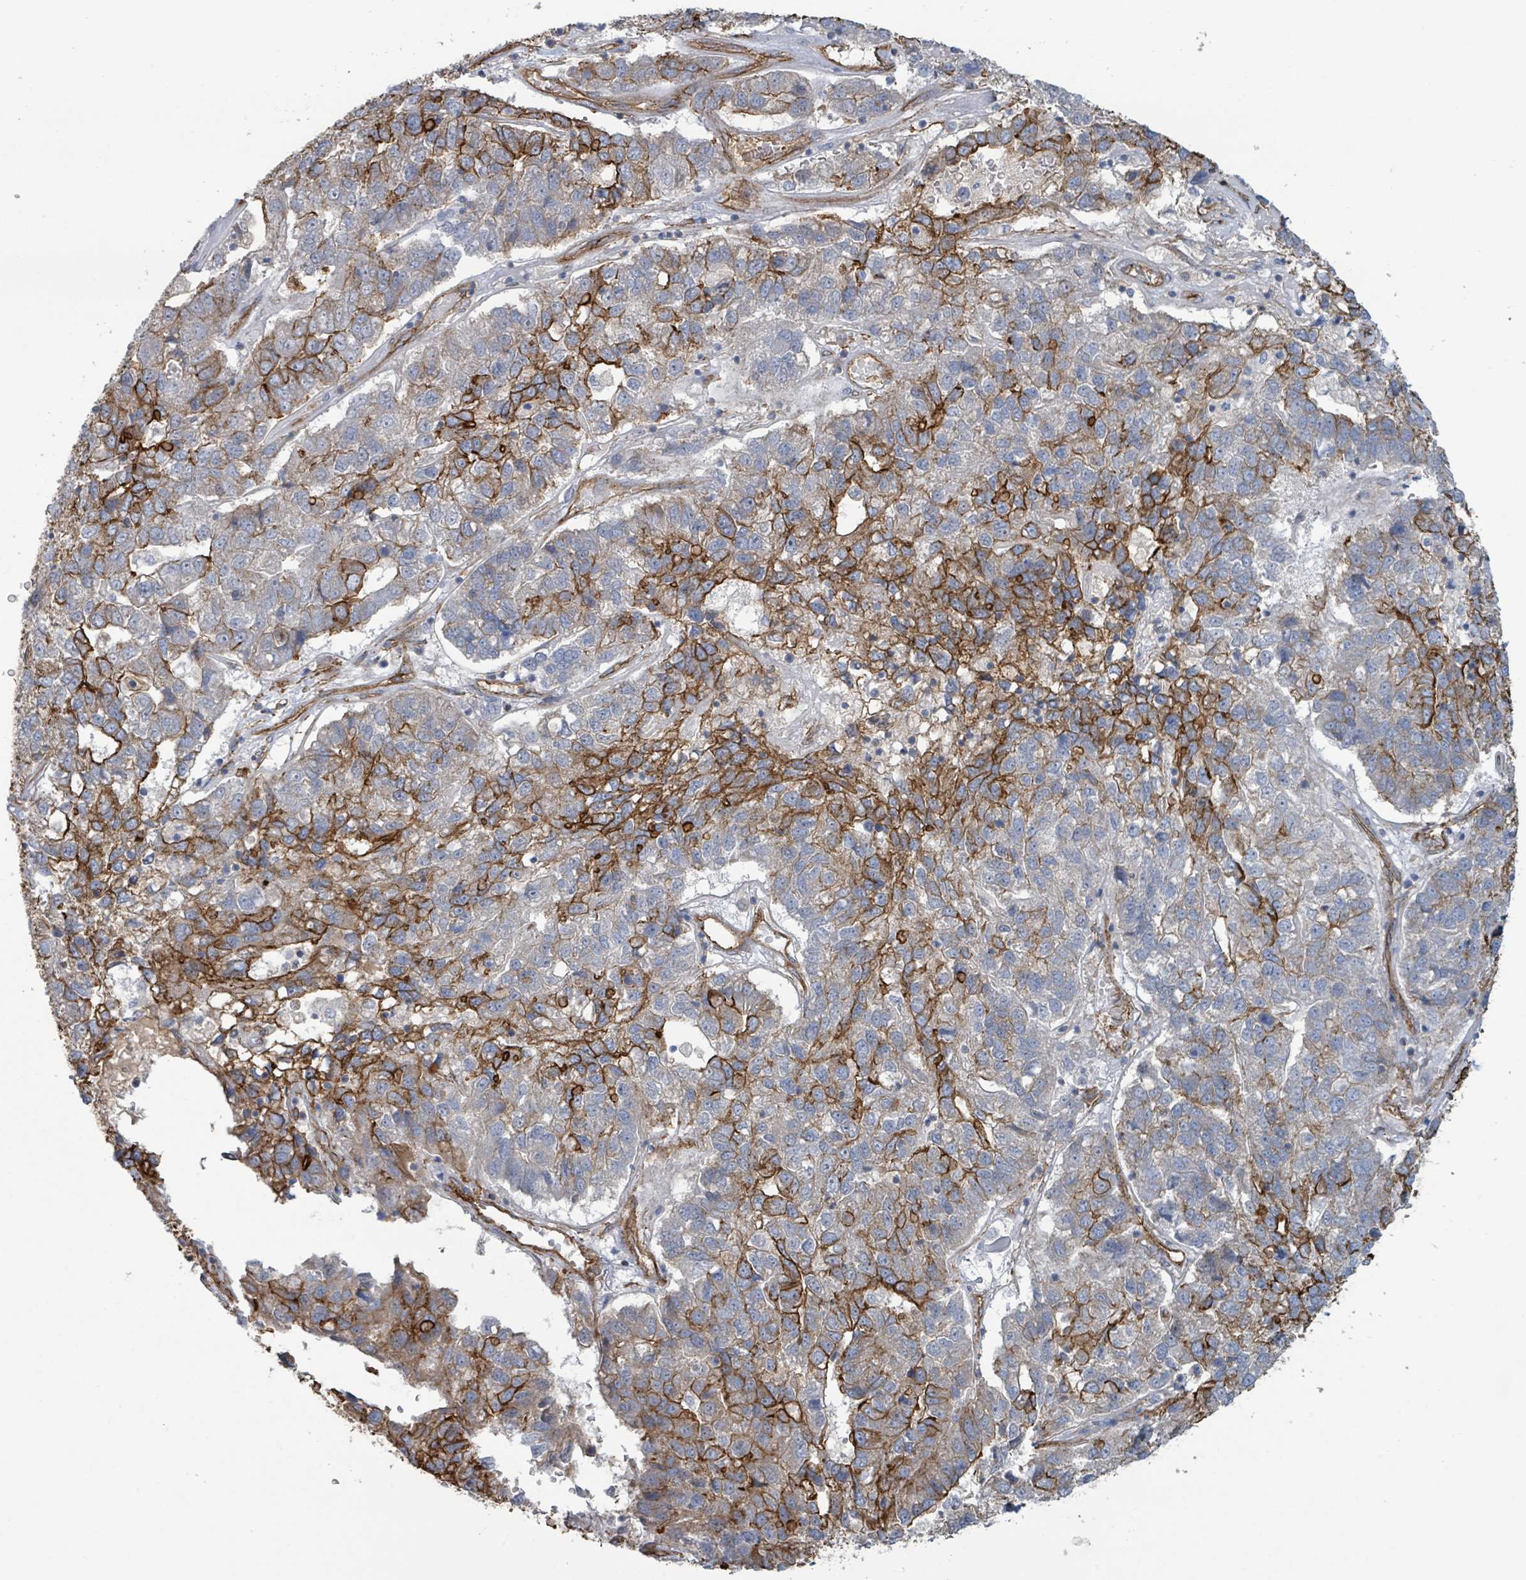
{"staining": {"intensity": "strong", "quantity": "<25%", "location": "cytoplasmic/membranous"}, "tissue": "pancreatic cancer", "cell_type": "Tumor cells", "image_type": "cancer", "snomed": [{"axis": "morphology", "description": "Adenocarcinoma, NOS"}, {"axis": "topography", "description": "Pancreas"}], "caption": "Adenocarcinoma (pancreatic) stained with a protein marker exhibits strong staining in tumor cells.", "gene": "LDOC1", "patient": {"sex": "female", "age": 61}}